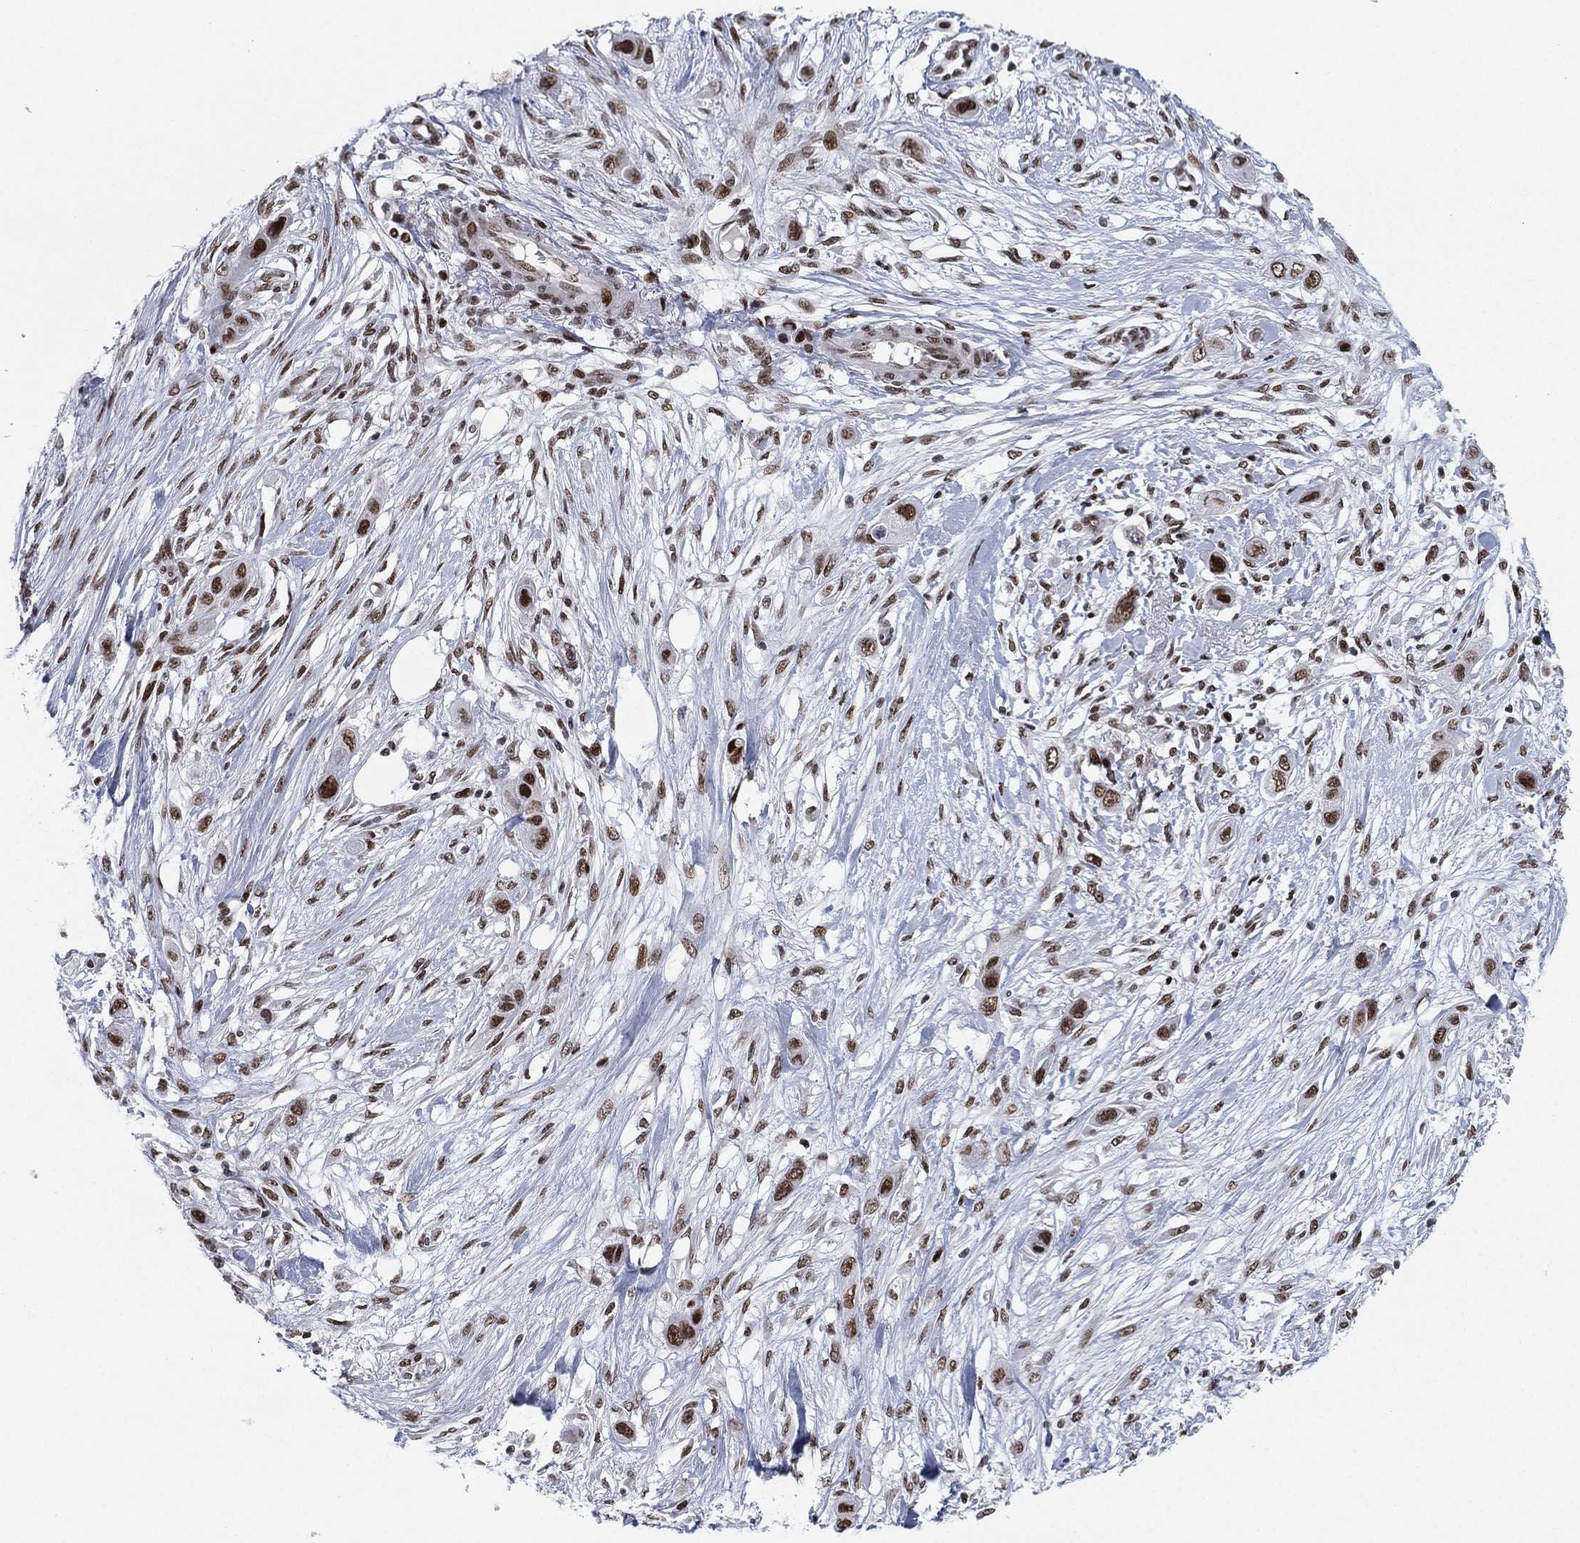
{"staining": {"intensity": "strong", "quantity": ">75%", "location": "nuclear"}, "tissue": "skin cancer", "cell_type": "Tumor cells", "image_type": "cancer", "snomed": [{"axis": "morphology", "description": "Squamous cell carcinoma, NOS"}, {"axis": "topography", "description": "Skin"}], "caption": "Protein expression analysis of human skin cancer (squamous cell carcinoma) reveals strong nuclear expression in approximately >75% of tumor cells. (Stains: DAB in brown, nuclei in blue, Microscopy: brightfield microscopy at high magnification).", "gene": "RTF1", "patient": {"sex": "male", "age": 79}}